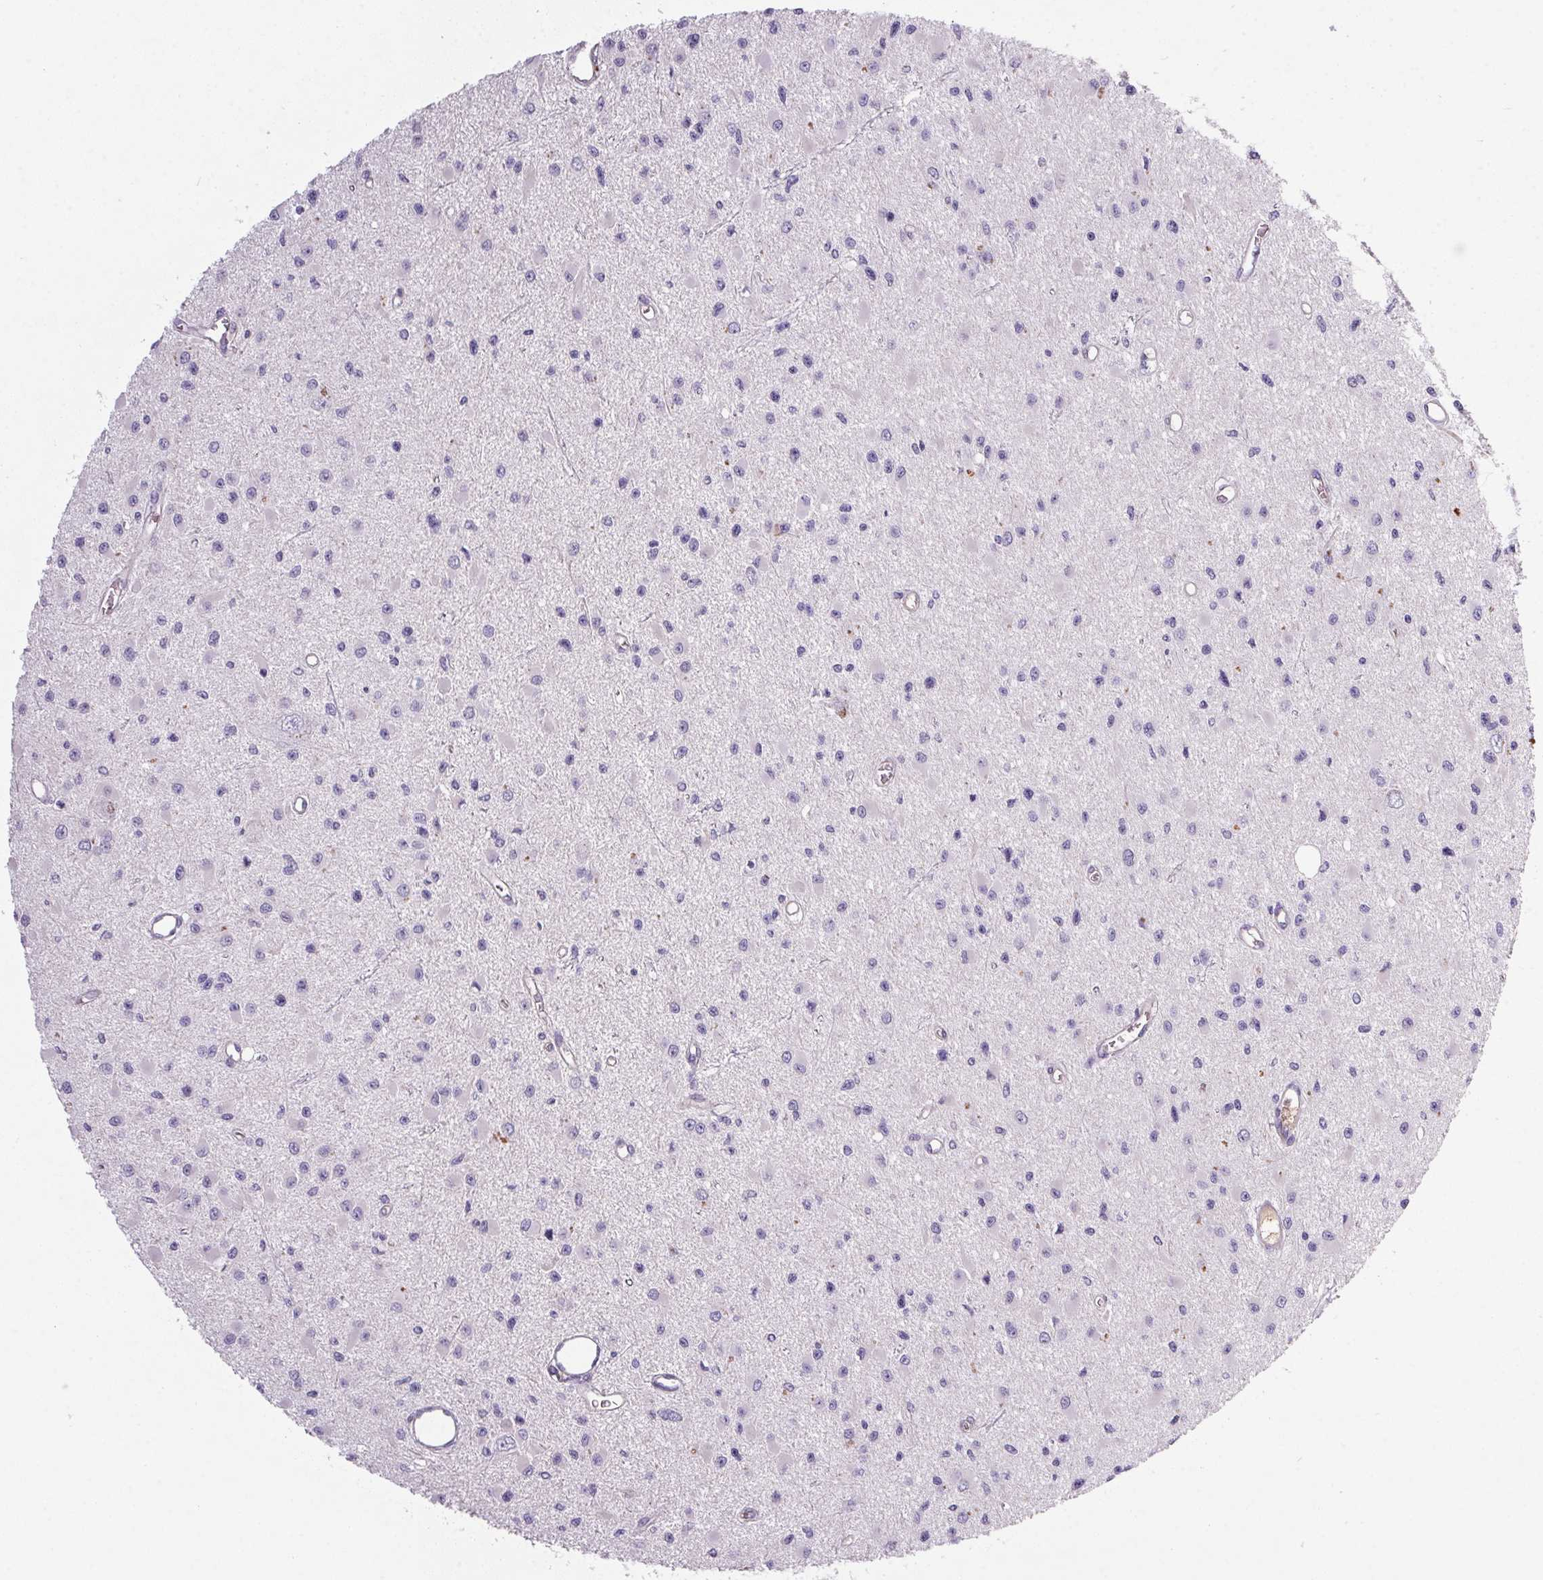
{"staining": {"intensity": "negative", "quantity": "none", "location": "none"}, "tissue": "glioma", "cell_type": "Tumor cells", "image_type": "cancer", "snomed": [{"axis": "morphology", "description": "Glioma, malignant, High grade"}, {"axis": "topography", "description": "Brain"}], "caption": "This is an IHC micrograph of malignant glioma (high-grade). There is no staining in tumor cells.", "gene": "APOC4", "patient": {"sex": "male", "age": 54}}